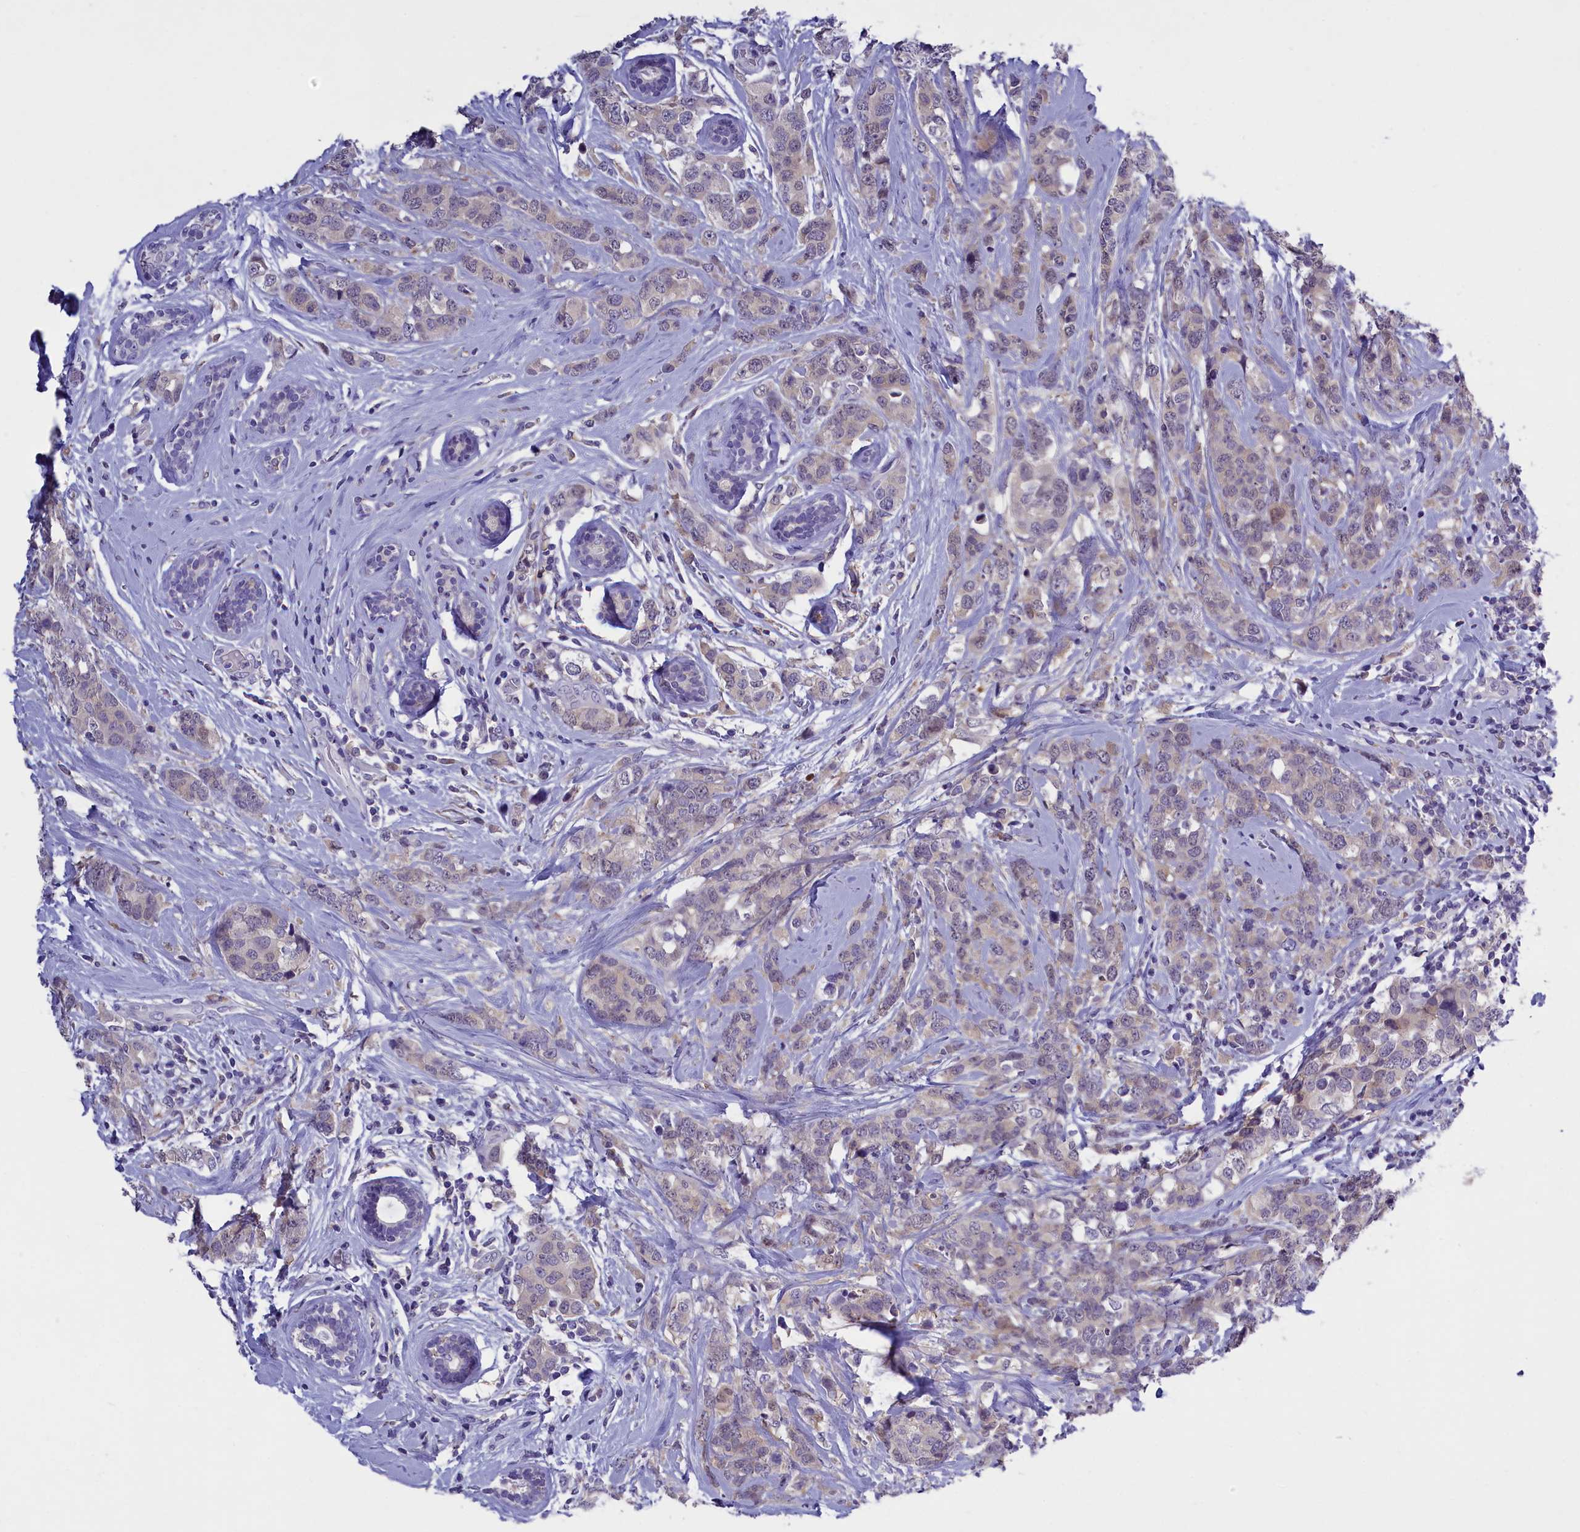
{"staining": {"intensity": "negative", "quantity": "none", "location": "none"}, "tissue": "breast cancer", "cell_type": "Tumor cells", "image_type": "cancer", "snomed": [{"axis": "morphology", "description": "Lobular carcinoma"}, {"axis": "topography", "description": "Breast"}], "caption": "Tumor cells are negative for brown protein staining in breast lobular carcinoma. (DAB (3,3'-diaminobenzidine) immunohistochemistry (IHC) with hematoxylin counter stain).", "gene": "ENPP6", "patient": {"sex": "female", "age": 59}}